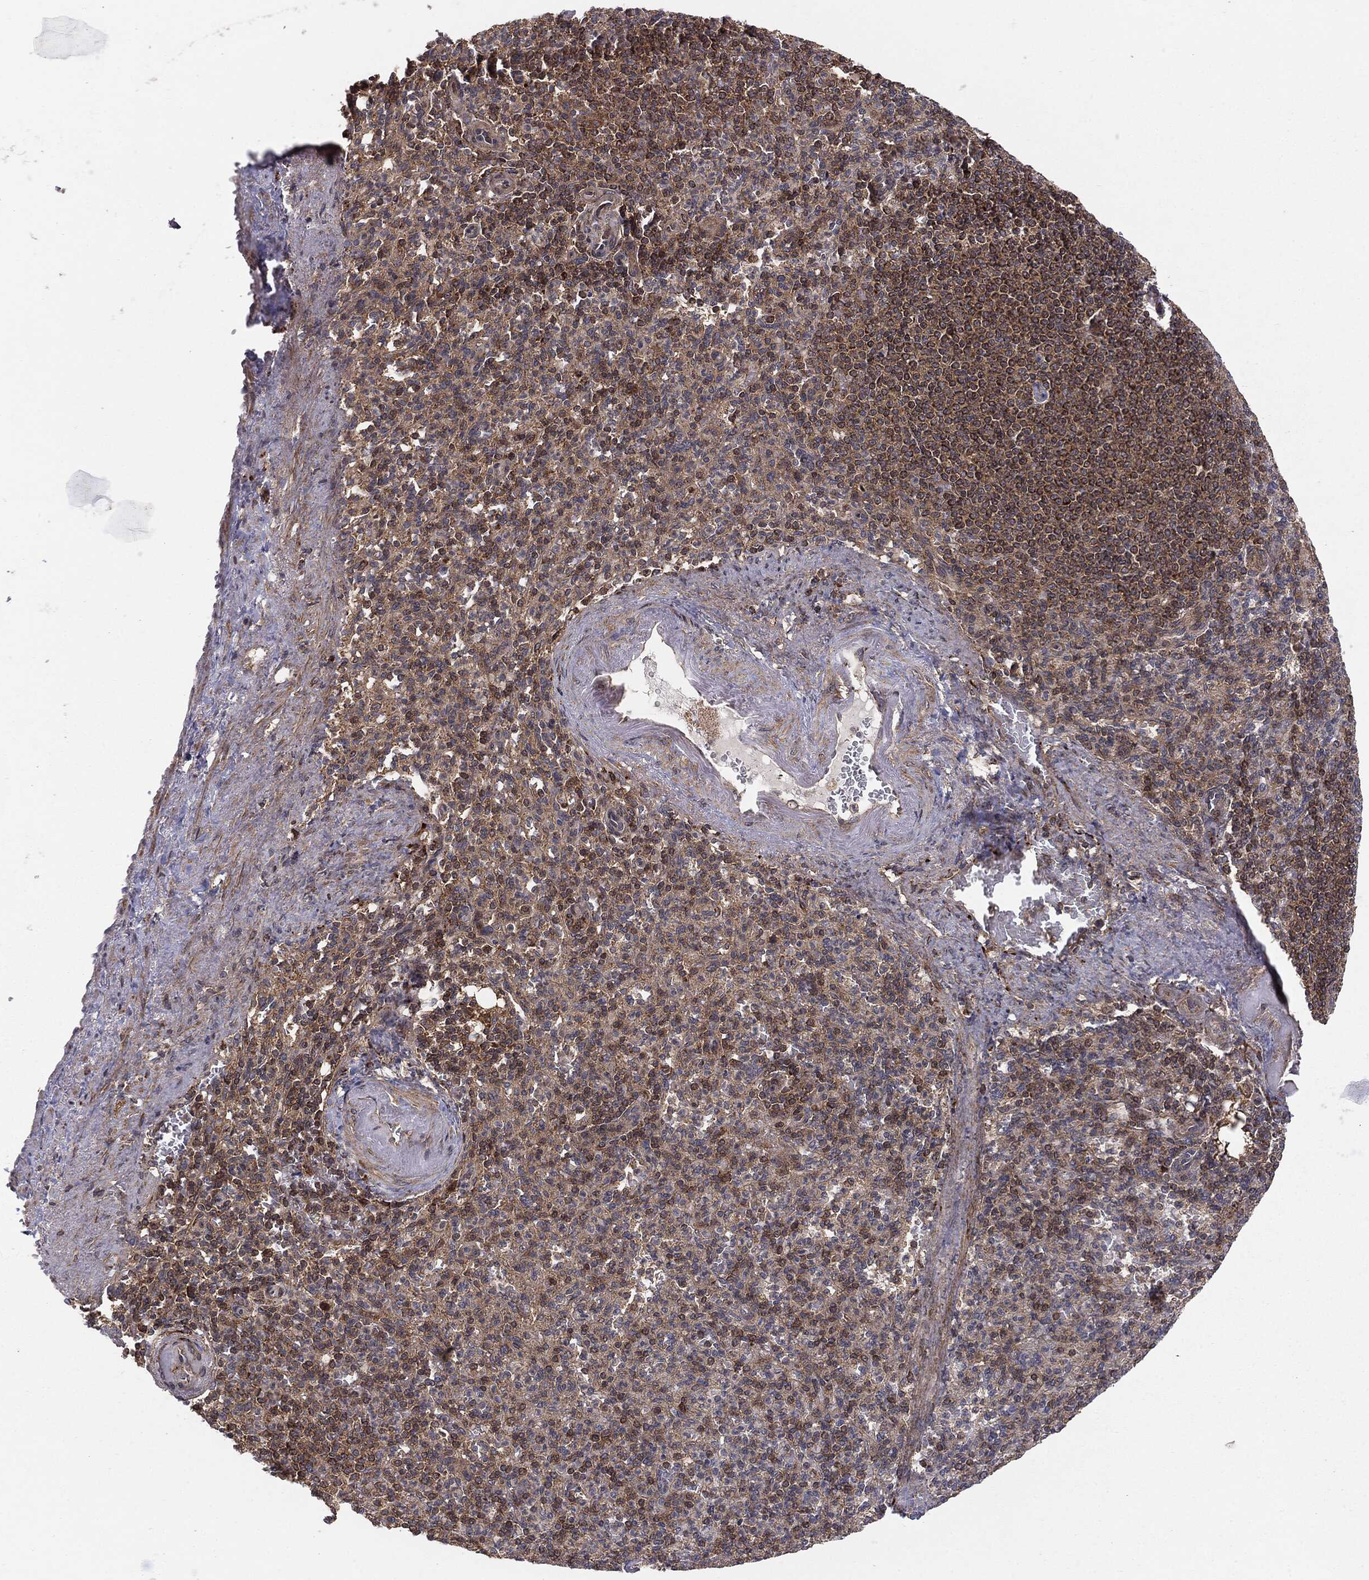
{"staining": {"intensity": "moderate", "quantity": ">75%", "location": "cytoplasmic/membranous"}, "tissue": "spleen", "cell_type": "Cells in red pulp", "image_type": "normal", "snomed": [{"axis": "morphology", "description": "Normal tissue, NOS"}, {"axis": "topography", "description": "Spleen"}], "caption": "Brown immunohistochemical staining in normal spleen demonstrates moderate cytoplasmic/membranous positivity in about >75% of cells in red pulp. (DAB (3,3'-diaminobenzidine) IHC with brightfield microscopy, high magnification).", "gene": "MTOR", "patient": {"sex": "female", "age": 74}}